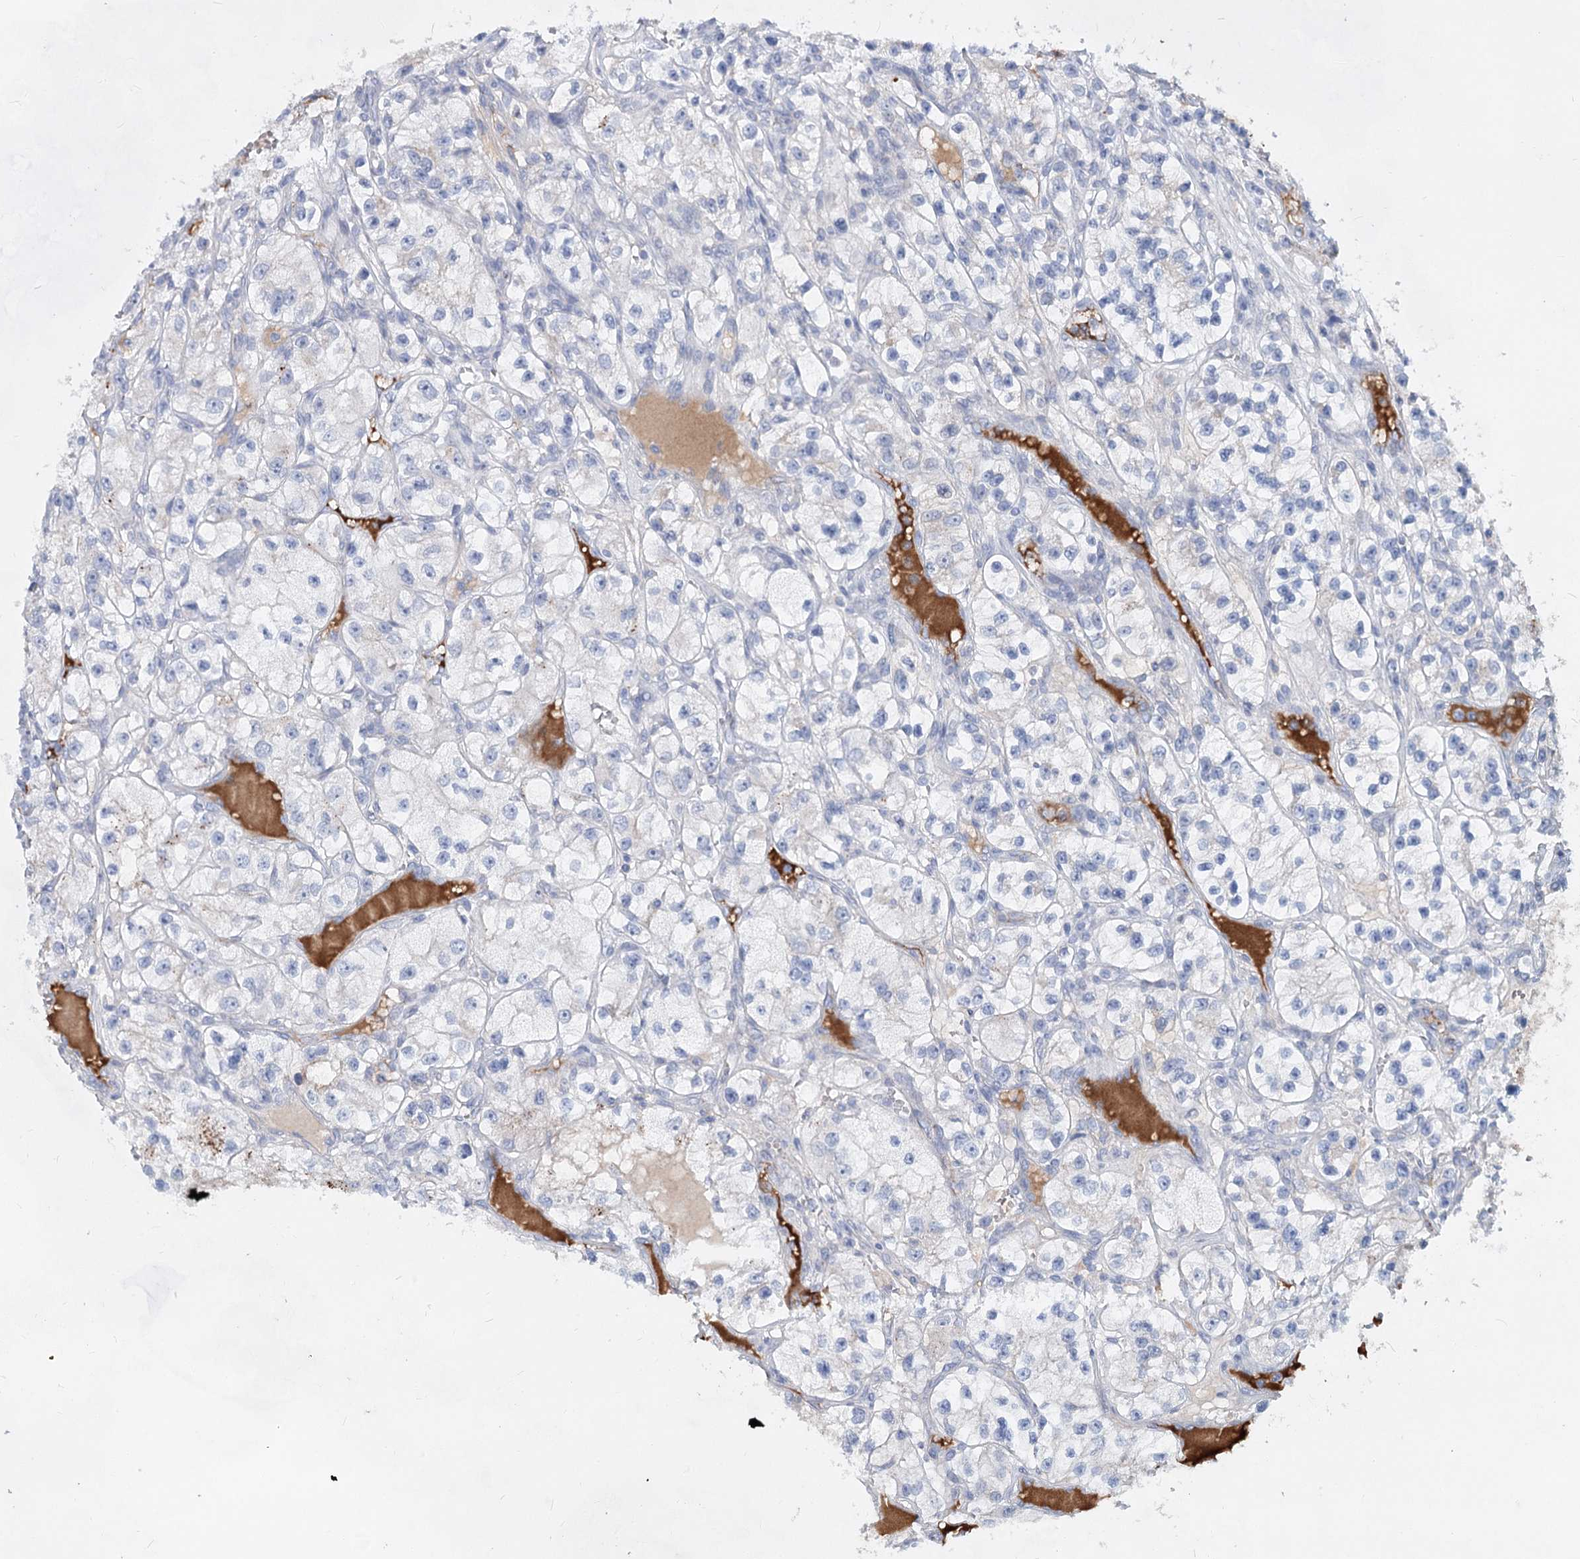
{"staining": {"intensity": "negative", "quantity": "none", "location": "none"}, "tissue": "renal cancer", "cell_type": "Tumor cells", "image_type": "cancer", "snomed": [{"axis": "morphology", "description": "Adenocarcinoma, NOS"}, {"axis": "topography", "description": "Kidney"}], "caption": "Renal cancer (adenocarcinoma) was stained to show a protein in brown. There is no significant positivity in tumor cells.", "gene": "TASOR2", "patient": {"sex": "female", "age": 57}}